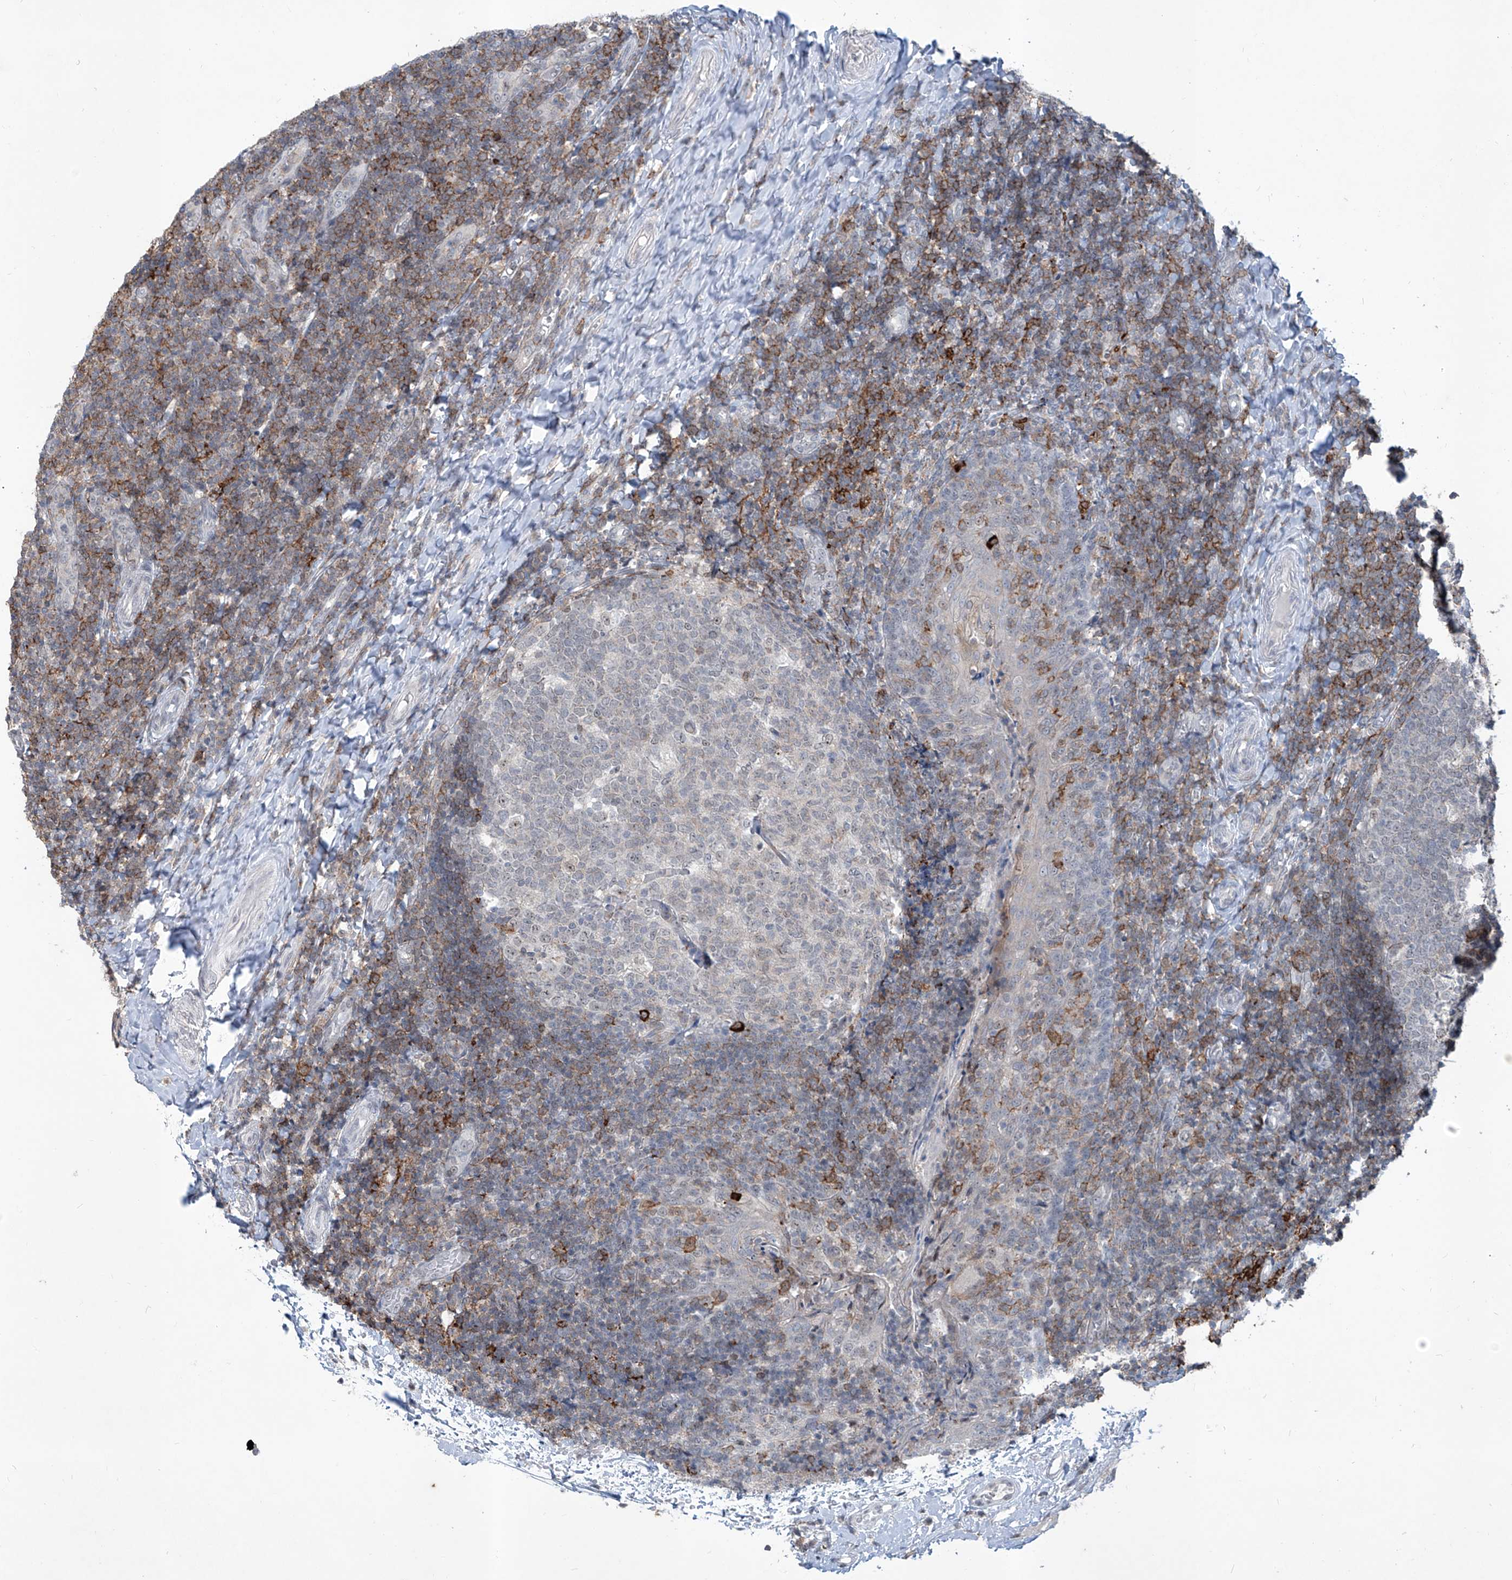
{"staining": {"intensity": "negative", "quantity": "none", "location": "none"}, "tissue": "tonsil", "cell_type": "Germinal center cells", "image_type": "normal", "snomed": [{"axis": "morphology", "description": "Normal tissue, NOS"}, {"axis": "topography", "description": "Tonsil"}], "caption": "This is a image of IHC staining of normal tonsil, which shows no staining in germinal center cells. (Immunohistochemistry, brightfield microscopy, high magnification).", "gene": "ZBTB48", "patient": {"sex": "female", "age": 19}}